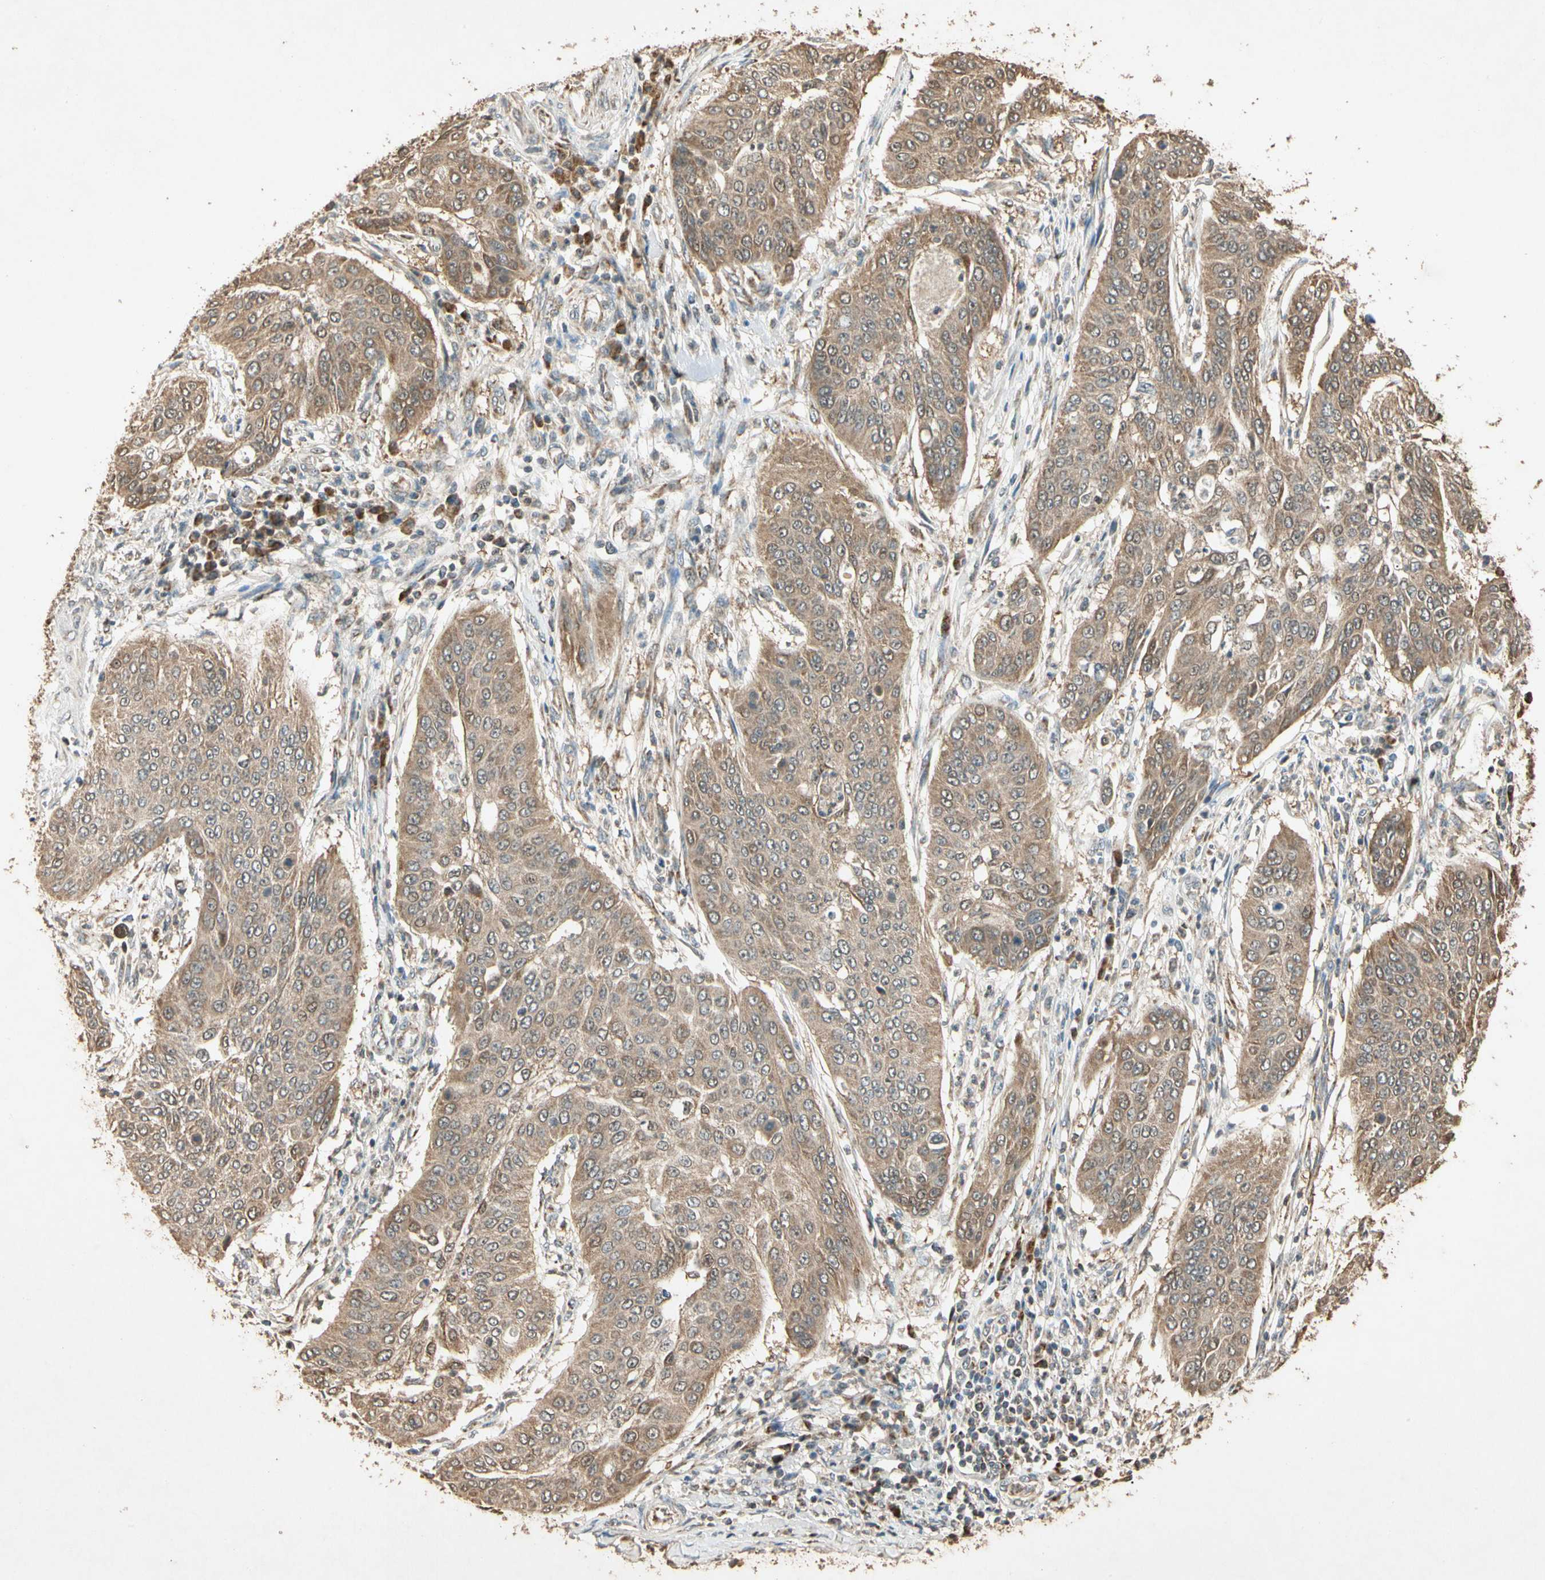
{"staining": {"intensity": "moderate", "quantity": ">75%", "location": "cytoplasmic/membranous"}, "tissue": "cervical cancer", "cell_type": "Tumor cells", "image_type": "cancer", "snomed": [{"axis": "morphology", "description": "Normal tissue, NOS"}, {"axis": "morphology", "description": "Squamous cell carcinoma, NOS"}, {"axis": "topography", "description": "Cervix"}], "caption": "Cervical cancer (squamous cell carcinoma) was stained to show a protein in brown. There is medium levels of moderate cytoplasmic/membranous expression in approximately >75% of tumor cells.", "gene": "PRDX5", "patient": {"sex": "female", "age": 39}}